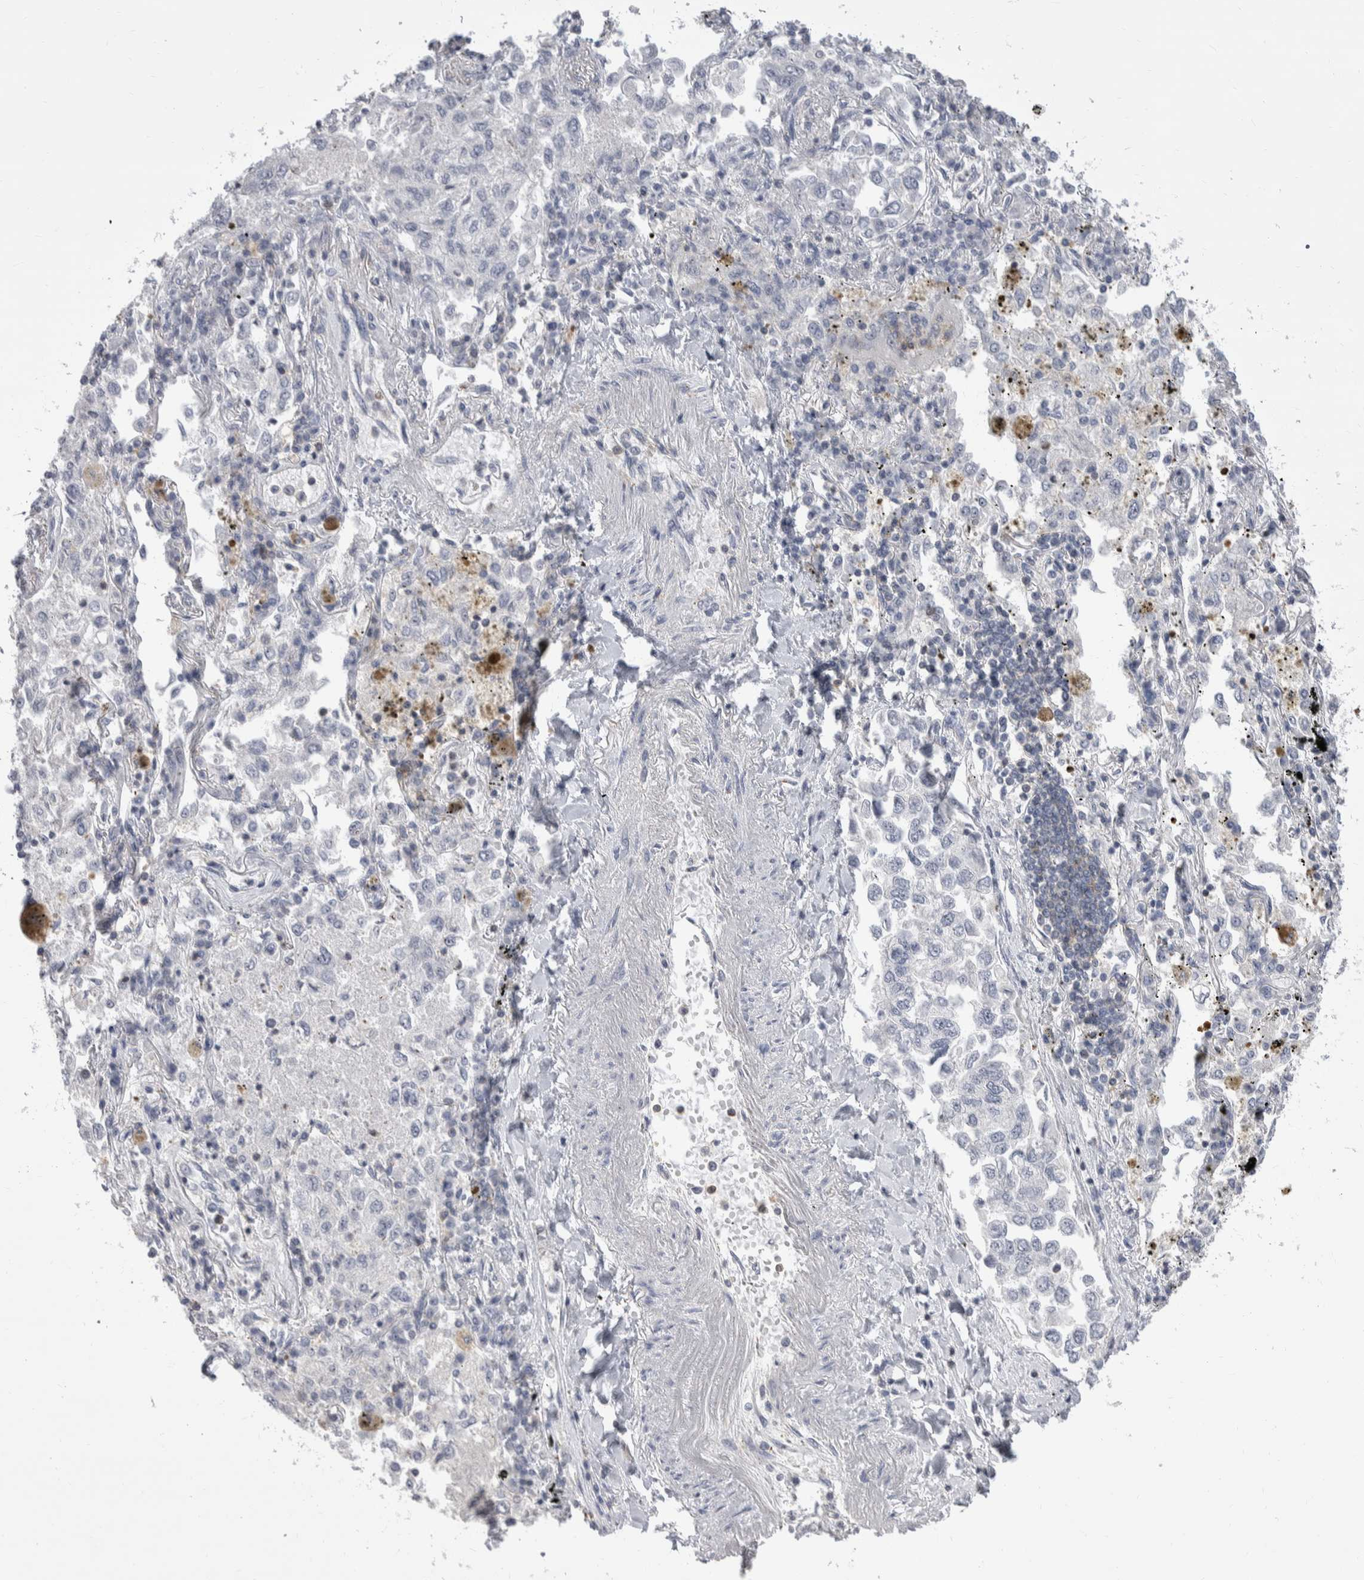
{"staining": {"intensity": "negative", "quantity": "none", "location": "none"}, "tissue": "lung cancer", "cell_type": "Tumor cells", "image_type": "cancer", "snomed": [{"axis": "morphology", "description": "Inflammation, NOS"}, {"axis": "morphology", "description": "Adenocarcinoma, NOS"}, {"axis": "topography", "description": "Lung"}], "caption": "Immunohistochemical staining of adenocarcinoma (lung) shows no significant expression in tumor cells.", "gene": "CEP295NL", "patient": {"sex": "male", "age": 63}}